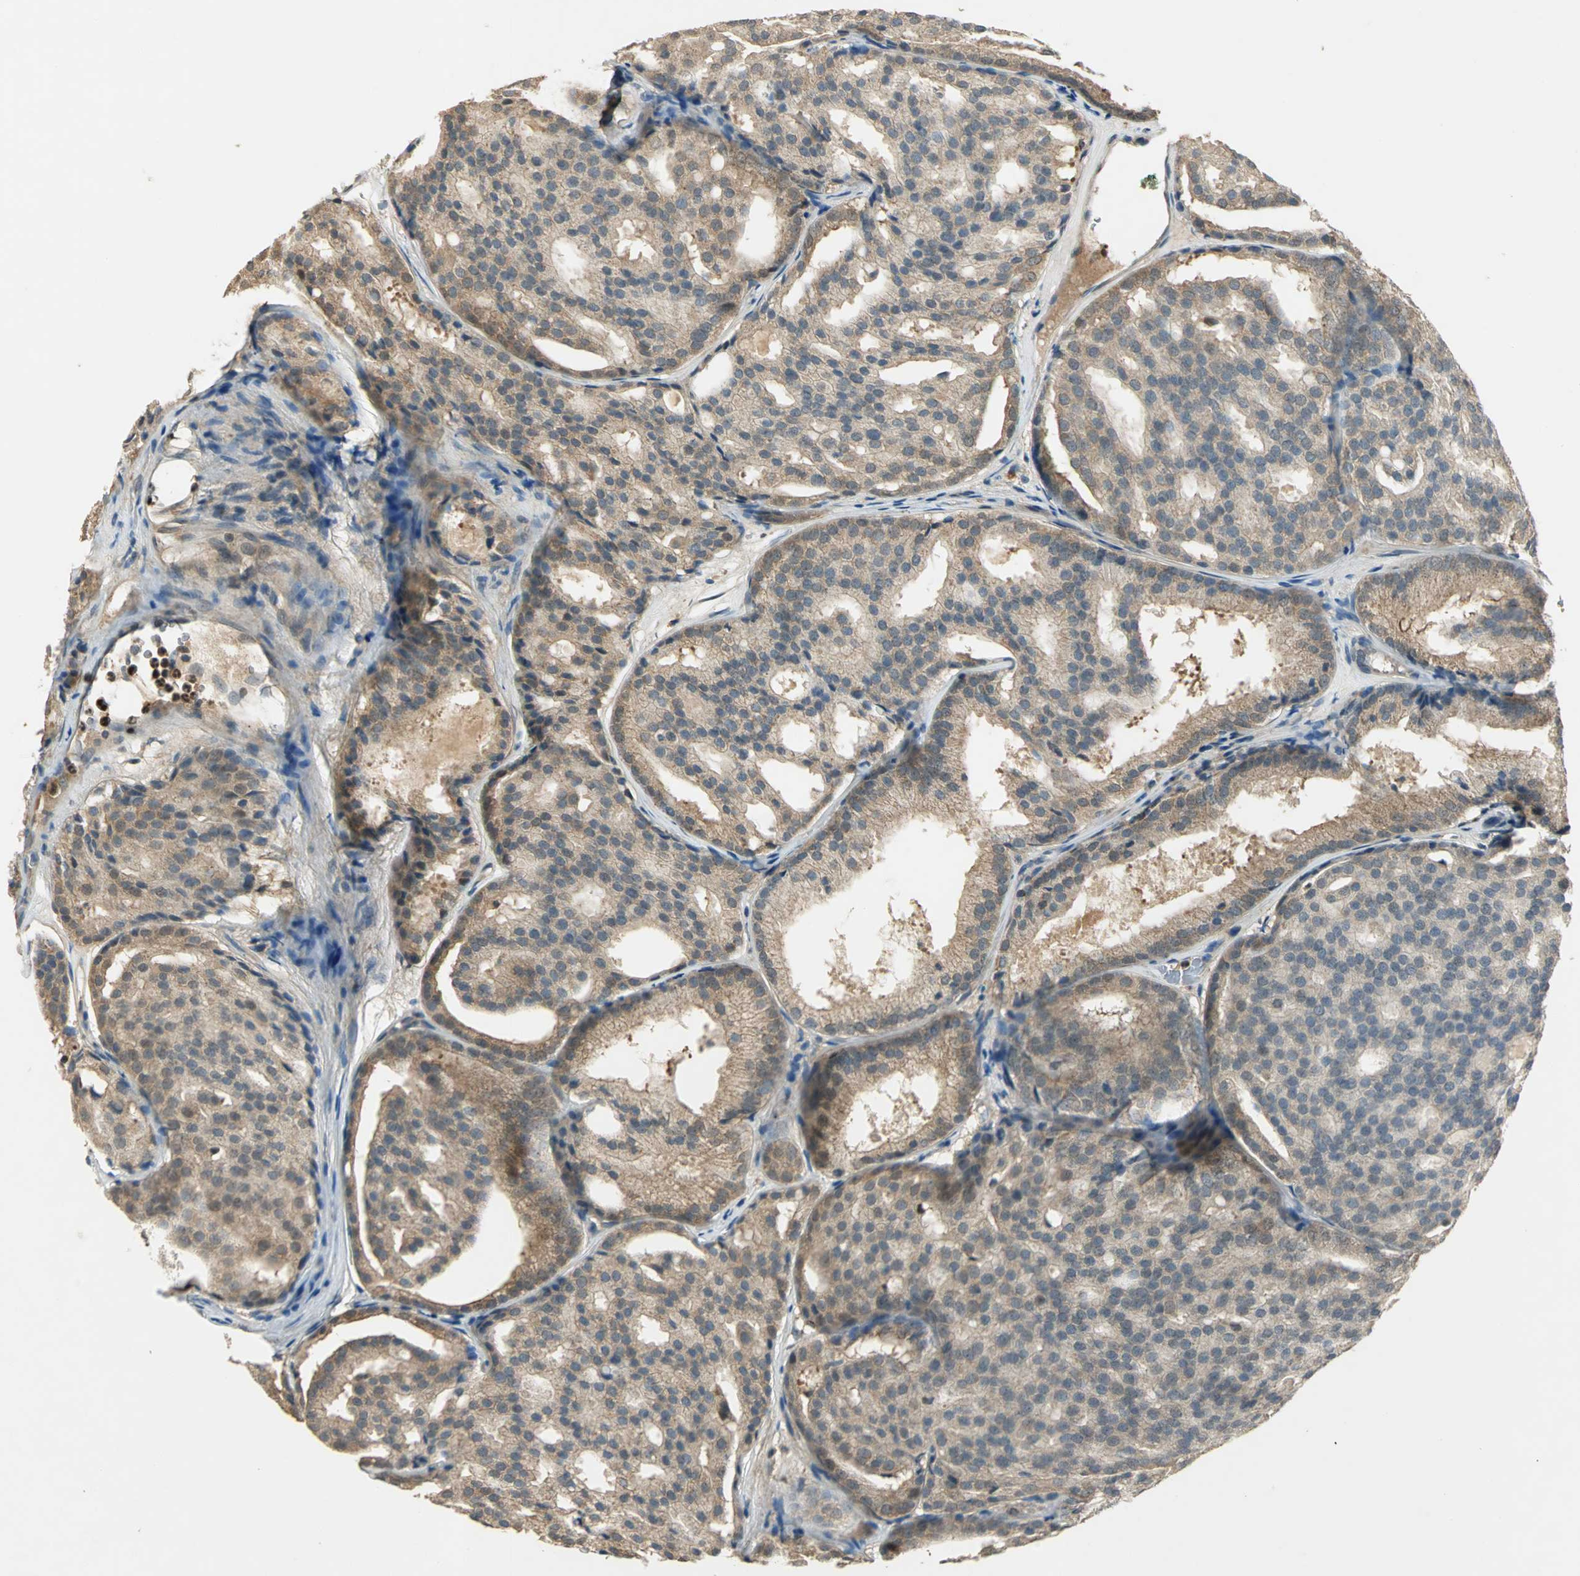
{"staining": {"intensity": "moderate", "quantity": "25%-75%", "location": "cytoplasmic/membranous"}, "tissue": "prostate cancer", "cell_type": "Tumor cells", "image_type": "cancer", "snomed": [{"axis": "morphology", "description": "Adenocarcinoma, High grade"}, {"axis": "topography", "description": "Prostate"}], "caption": "Prostate cancer stained with DAB IHC demonstrates medium levels of moderate cytoplasmic/membranous positivity in approximately 25%-75% of tumor cells.", "gene": "BIRC2", "patient": {"sex": "male", "age": 64}}